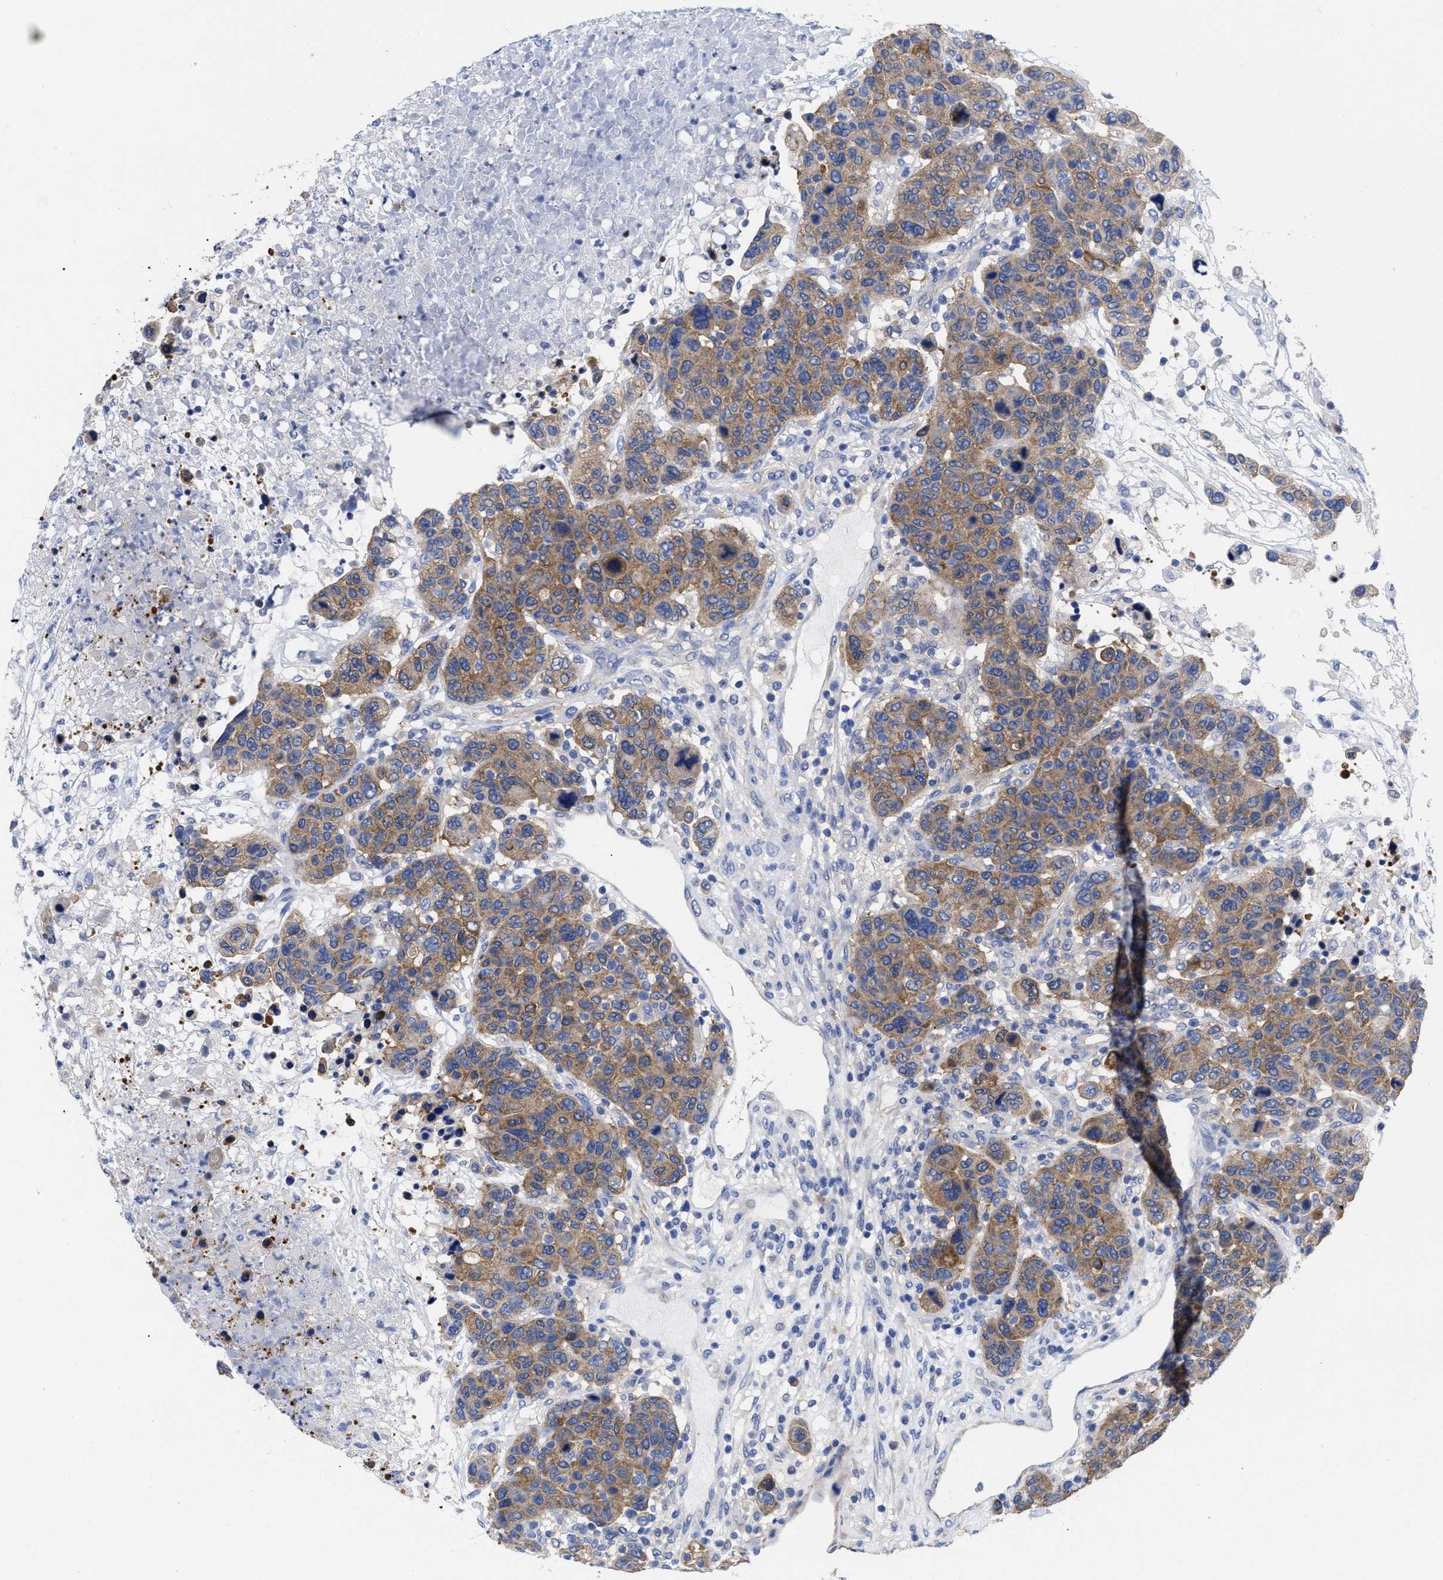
{"staining": {"intensity": "moderate", "quantity": ">75%", "location": "cytoplasmic/membranous"}, "tissue": "breast cancer", "cell_type": "Tumor cells", "image_type": "cancer", "snomed": [{"axis": "morphology", "description": "Duct carcinoma"}, {"axis": "topography", "description": "Breast"}], "caption": "DAB (3,3'-diaminobenzidine) immunohistochemical staining of human breast cancer shows moderate cytoplasmic/membranous protein positivity in about >75% of tumor cells. The protein of interest is stained brown, and the nuclei are stained in blue (DAB IHC with brightfield microscopy, high magnification).", "gene": "RBKS", "patient": {"sex": "female", "age": 37}}